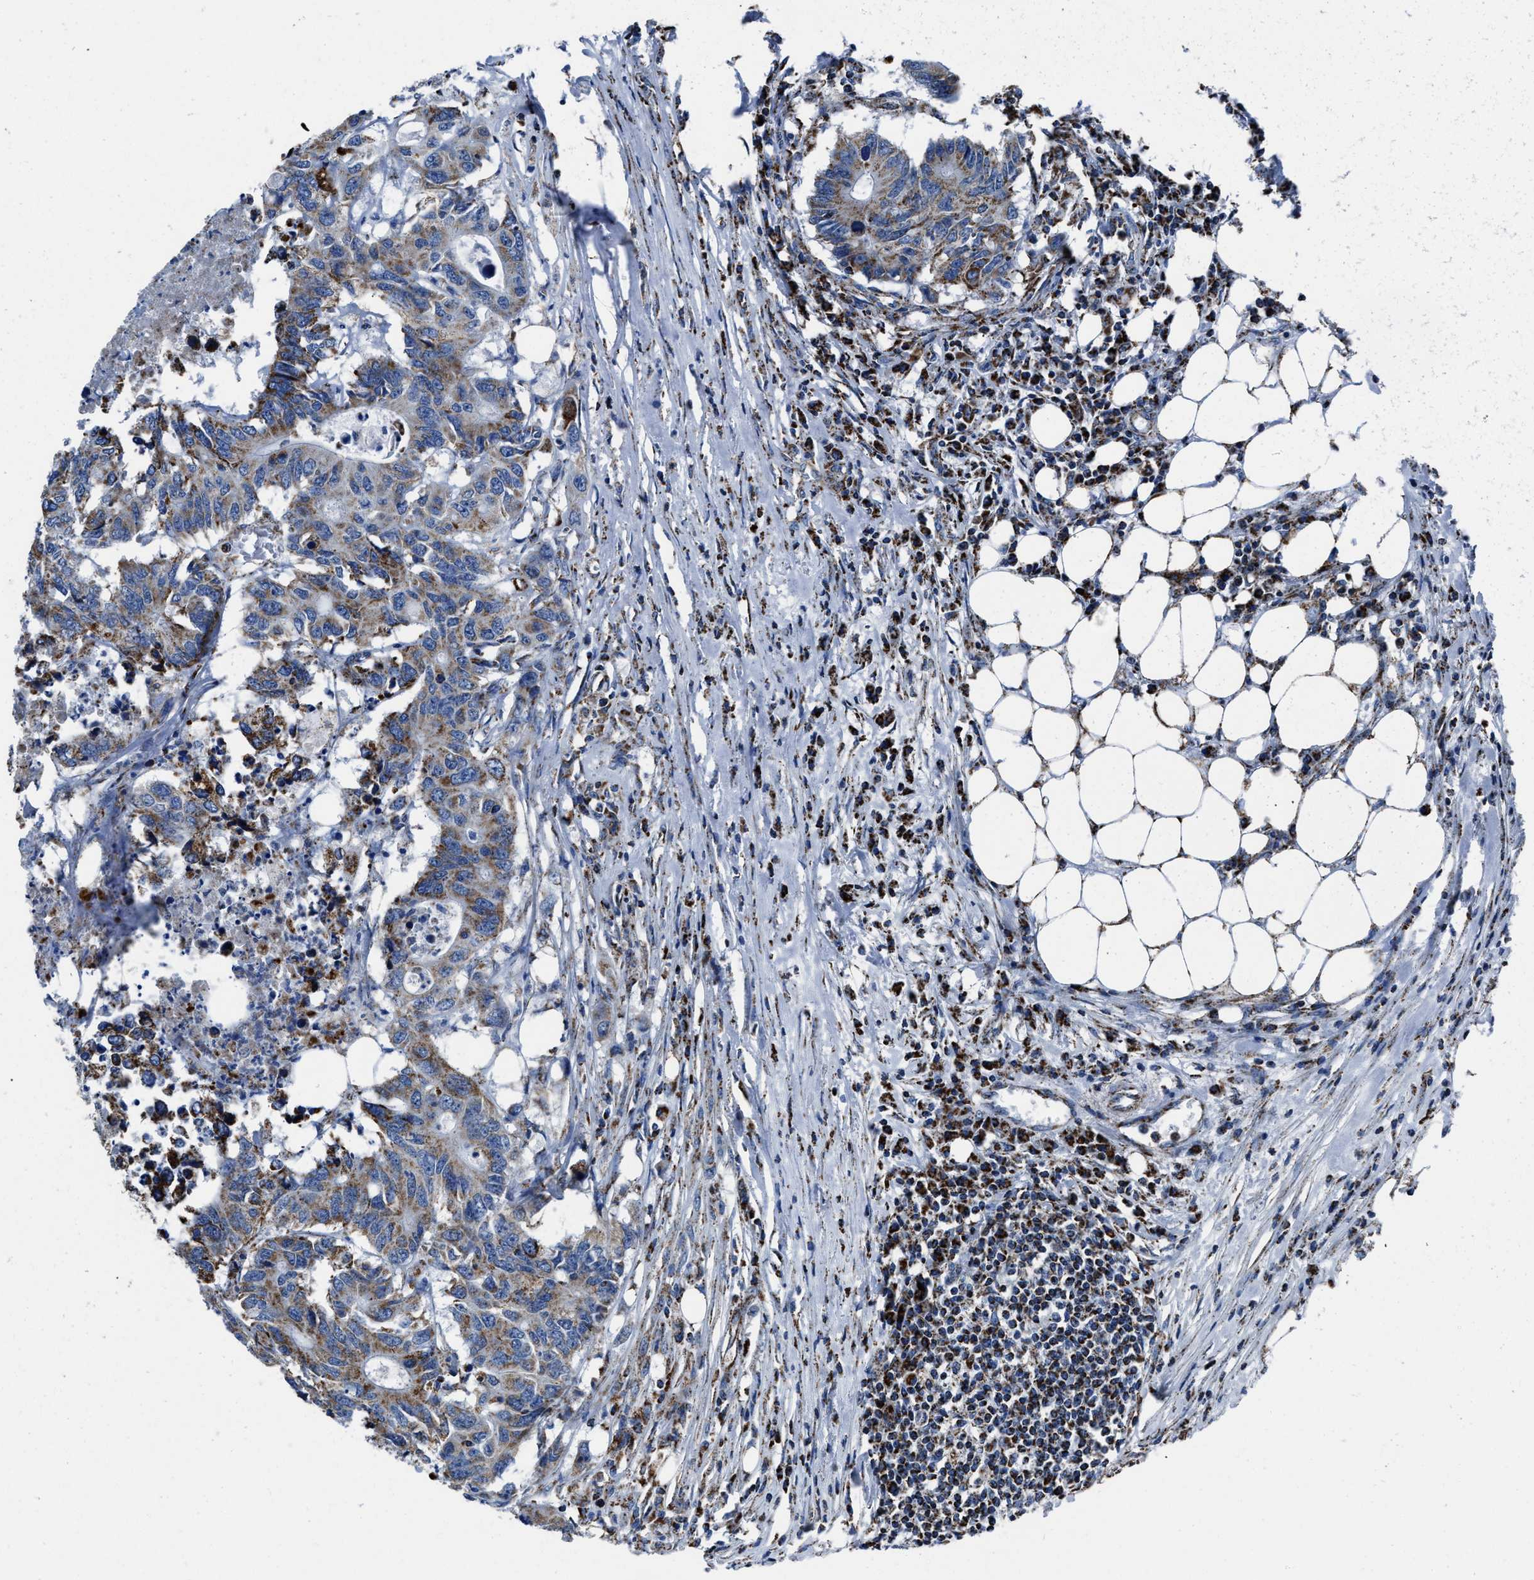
{"staining": {"intensity": "moderate", "quantity": ">75%", "location": "cytoplasmic/membranous"}, "tissue": "colorectal cancer", "cell_type": "Tumor cells", "image_type": "cancer", "snomed": [{"axis": "morphology", "description": "Adenocarcinoma, NOS"}, {"axis": "topography", "description": "Colon"}], "caption": "Tumor cells reveal medium levels of moderate cytoplasmic/membranous positivity in about >75% of cells in colorectal cancer.", "gene": "NSD3", "patient": {"sex": "male", "age": 71}}